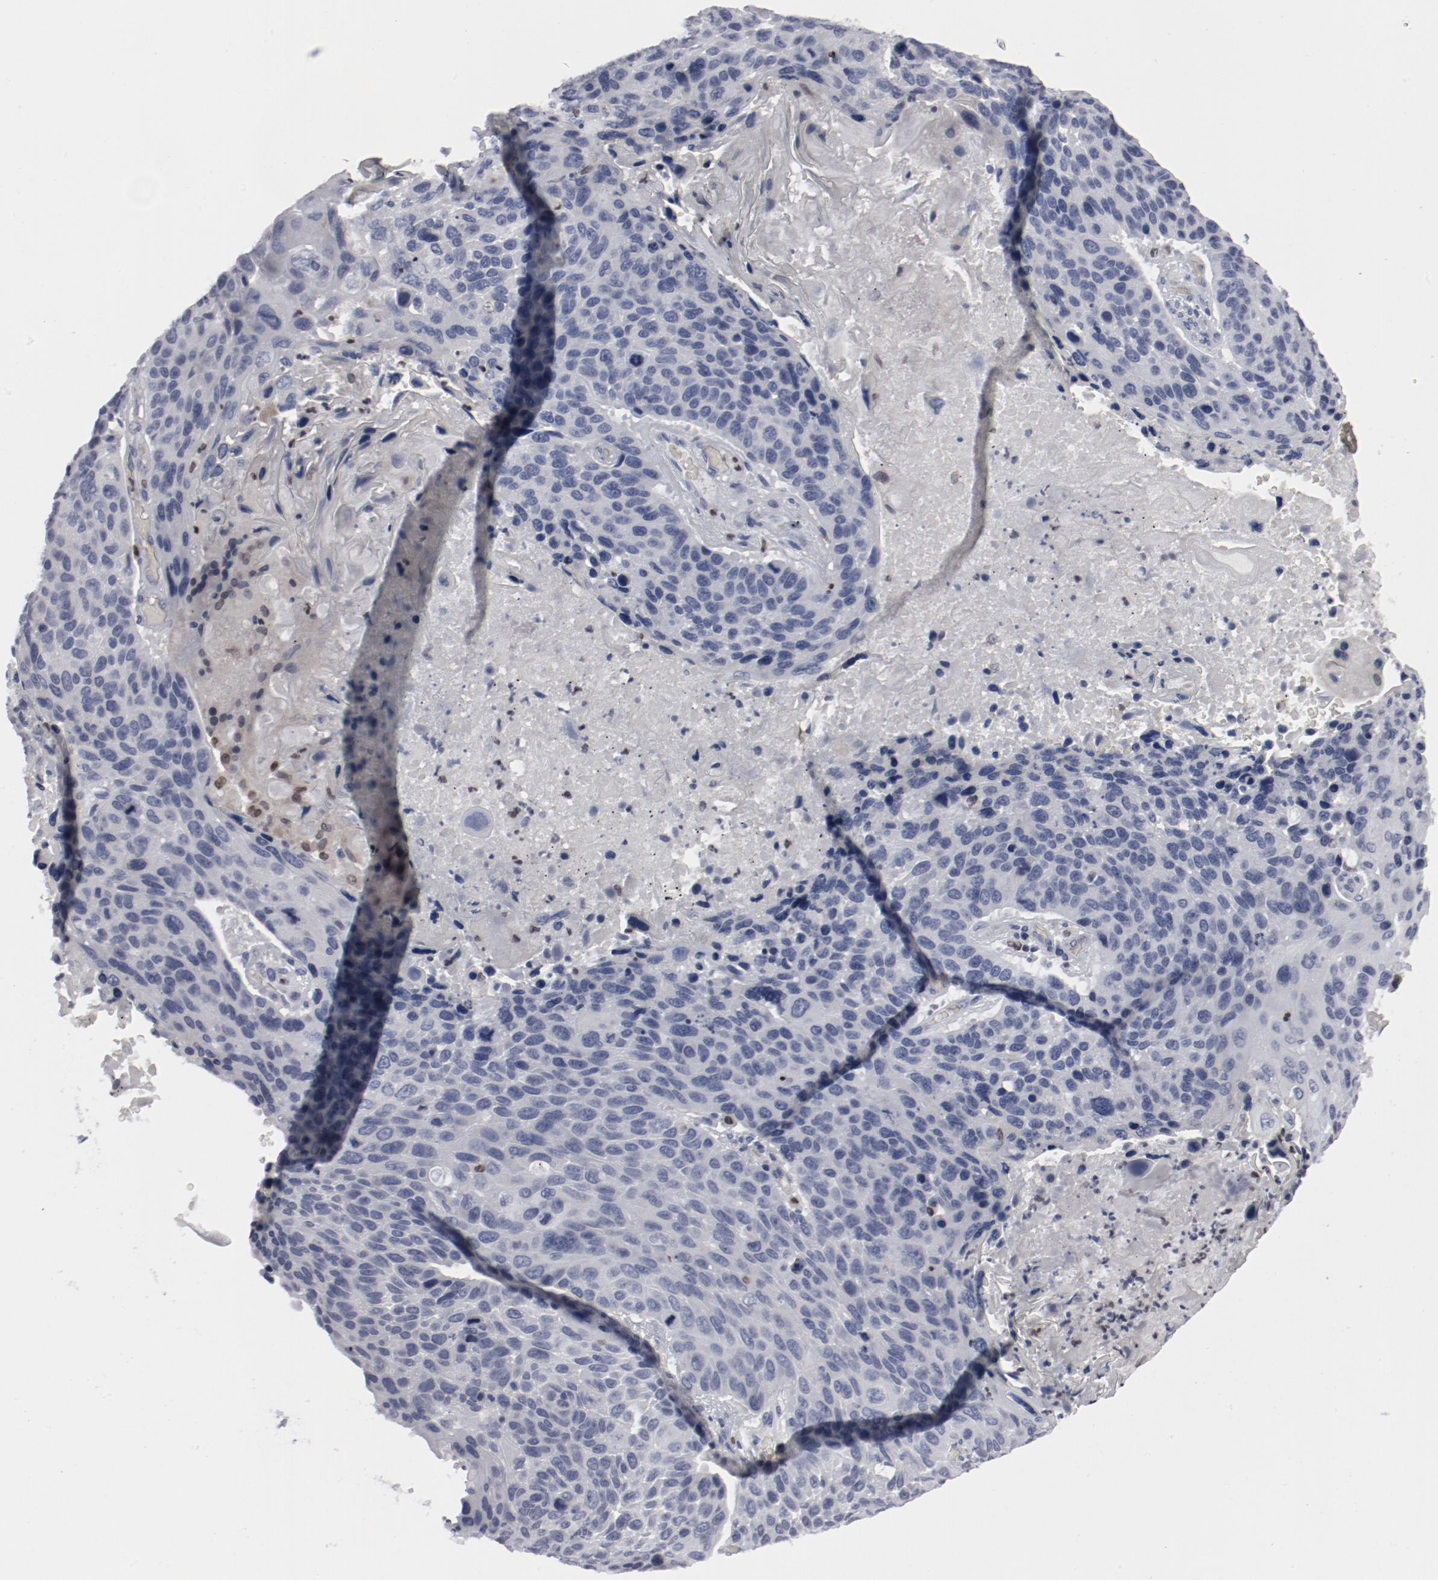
{"staining": {"intensity": "negative", "quantity": "none", "location": "none"}, "tissue": "lung cancer", "cell_type": "Tumor cells", "image_type": "cancer", "snomed": [{"axis": "morphology", "description": "Squamous cell carcinoma, NOS"}, {"axis": "topography", "description": "Lung"}], "caption": "Immunohistochemistry micrograph of neoplastic tissue: human lung cancer (squamous cell carcinoma) stained with DAB (3,3'-diaminobenzidine) shows no significant protein staining in tumor cells.", "gene": "SPI1", "patient": {"sex": "male", "age": 68}}